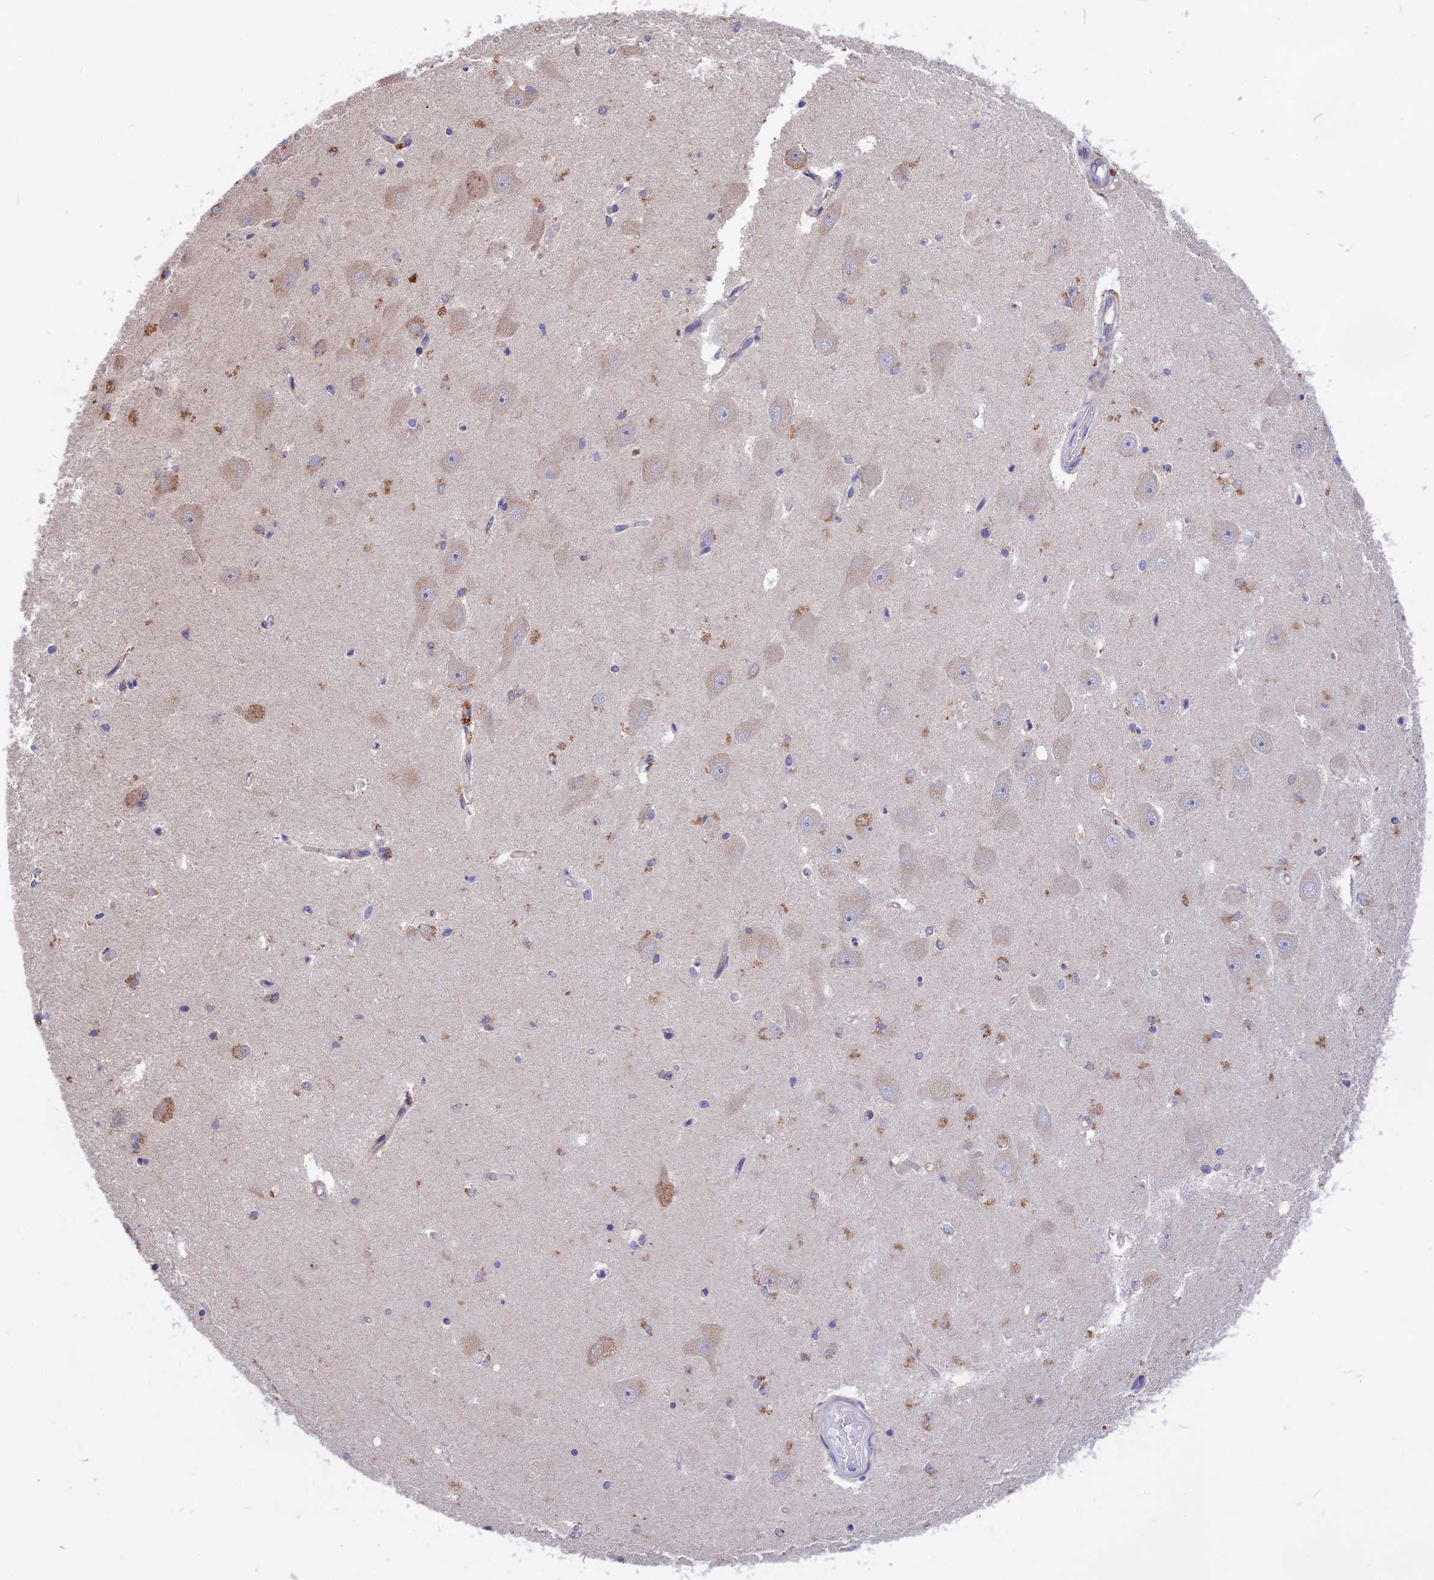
{"staining": {"intensity": "negative", "quantity": "none", "location": "none"}, "tissue": "hippocampus", "cell_type": "Glial cells", "image_type": "normal", "snomed": [{"axis": "morphology", "description": "Normal tissue, NOS"}, {"axis": "topography", "description": "Hippocampus"}], "caption": "The image displays no staining of glial cells in unremarkable hippocampus.", "gene": "NUDT8", "patient": {"sex": "male", "age": 45}}